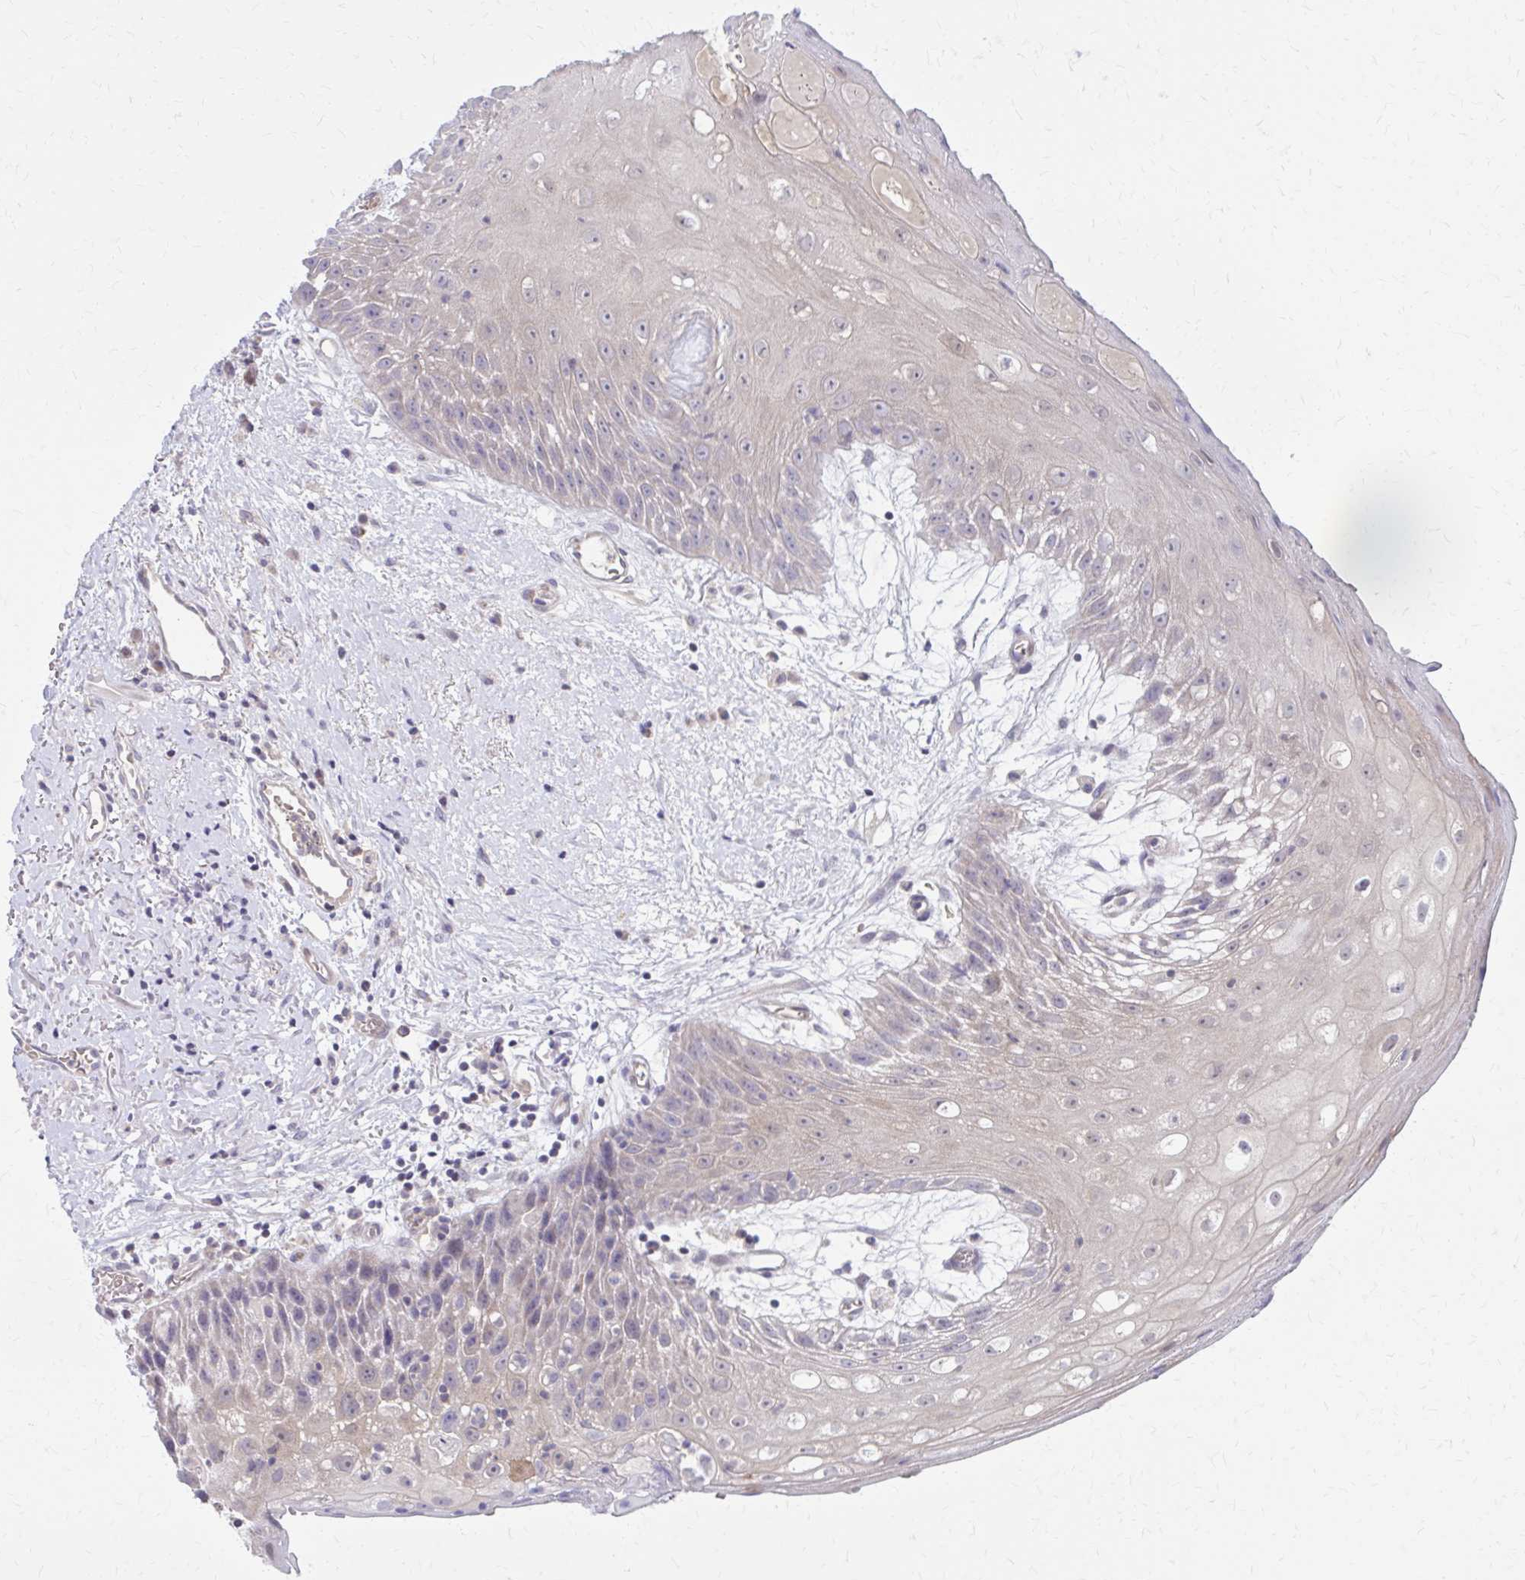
{"staining": {"intensity": "weak", "quantity": "<25%", "location": "cytoplasmic/membranous"}, "tissue": "oral mucosa", "cell_type": "Squamous epithelial cells", "image_type": "normal", "snomed": [{"axis": "morphology", "description": "Normal tissue, NOS"}, {"axis": "morphology", "description": "Squamous cell carcinoma, NOS"}, {"axis": "topography", "description": "Oral tissue"}, {"axis": "topography", "description": "Peripheral nerve tissue"}, {"axis": "topography", "description": "Head-Neck"}], "caption": "DAB immunohistochemical staining of unremarkable oral mucosa displays no significant staining in squamous epithelial cells. (Immunohistochemistry (ihc), brightfield microscopy, high magnification).", "gene": "DBI", "patient": {"sex": "female", "age": 59}}